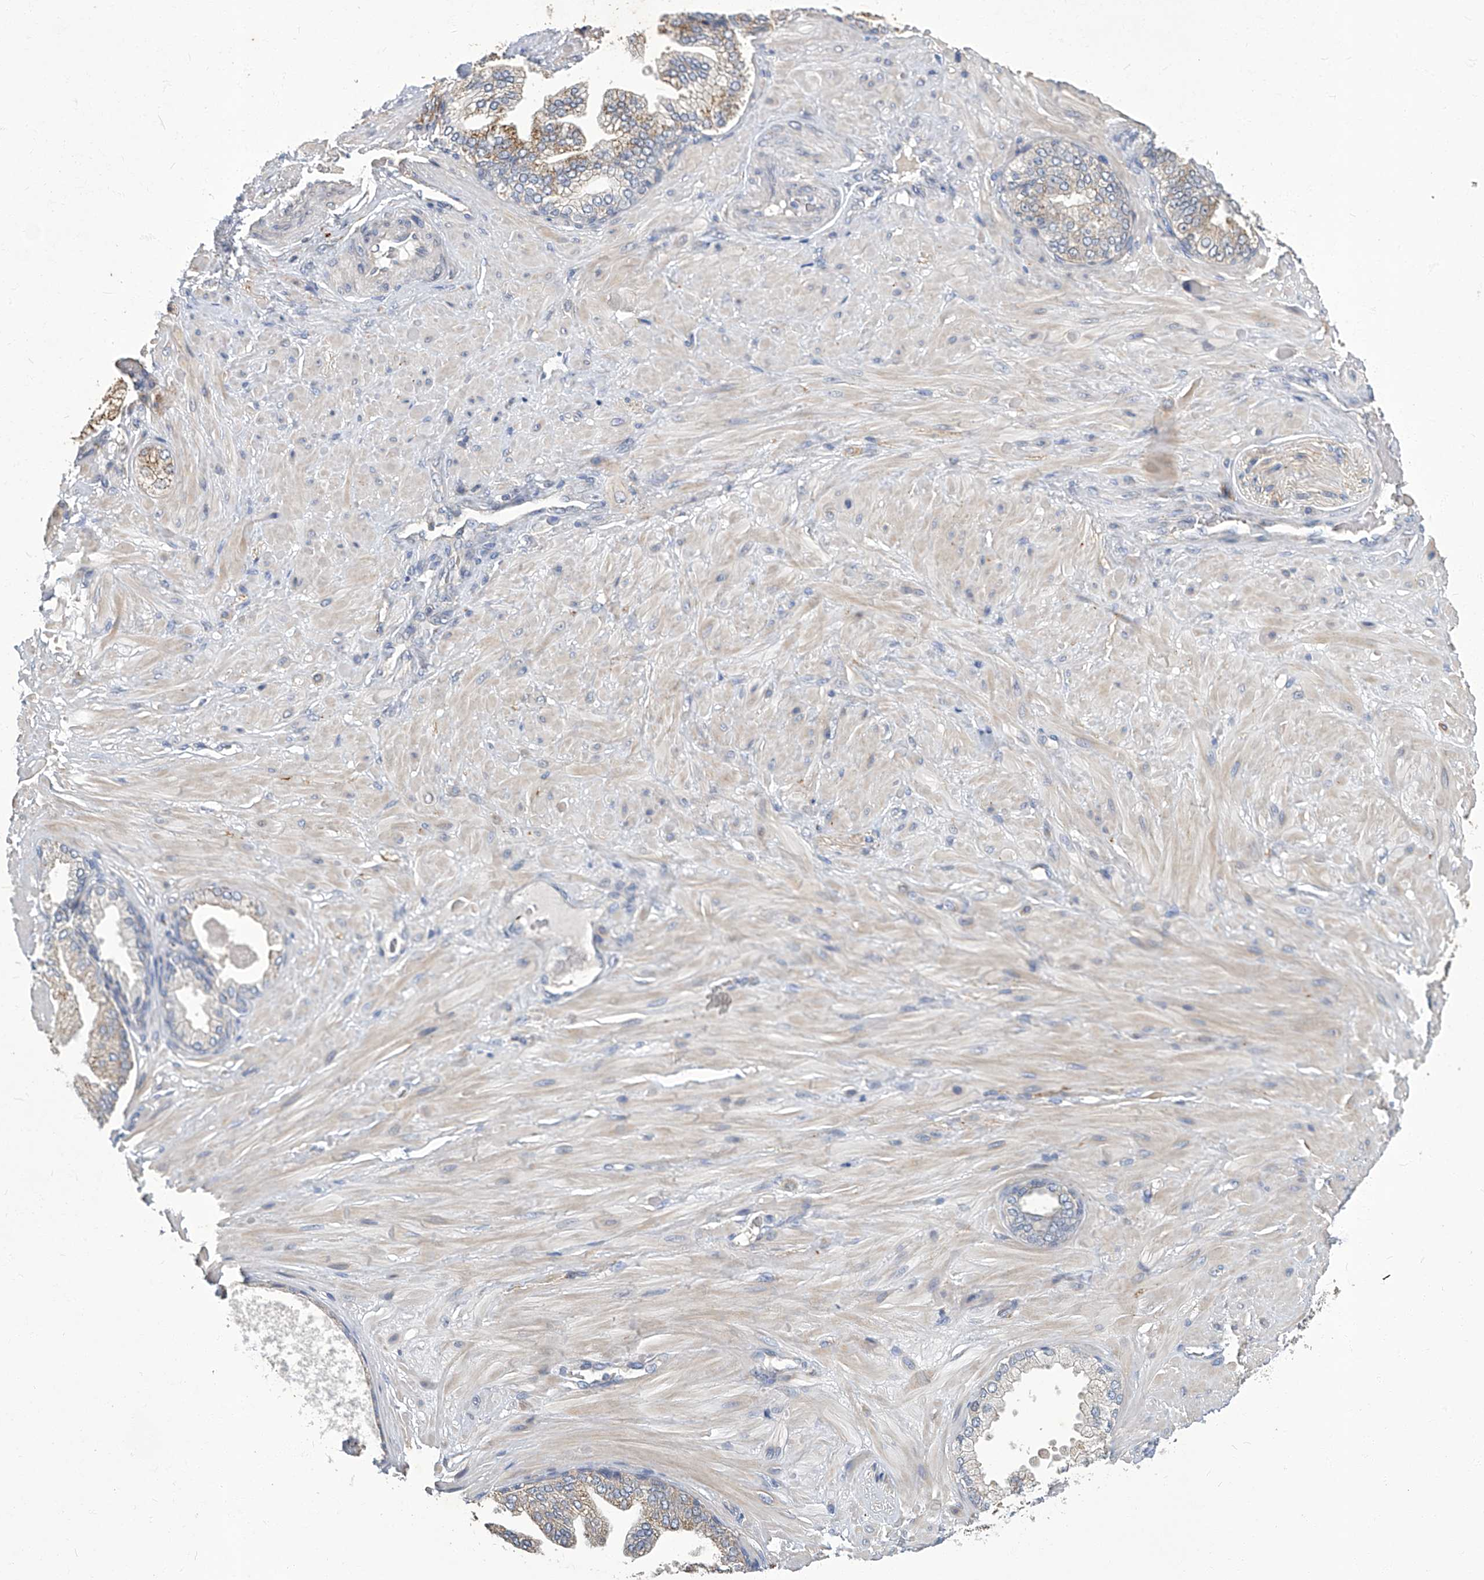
{"staining": {"intensity": "negative", "quantity": "none", "location": "none"}, "tissue": "adipose tissue", "cell_type": "Adipocytes", "image_type": "normal", "snomed": [{"axis": "morphology", "description": "Normal tissue, NOS"}, {"axis": "morphology", "description": "Adenocarcinoma, Low grade"}, {"axis": "topography", "description": "Prostate"}, {"axis": "topography", "description": "Peripheral nerve tissue"}], "caption": "High magnification brightfield microscopy of benign adipose tissue stained with DAB (brown) and counterstained with hematoxylin (blue): adipocytes show no significant expression. The staining was performed using DAB to visualize the protein expression in brown, while the nuclei were stained in blue with hematoxylin (Magnification: 20x).", "gene": "TGFBR1", "patient": {"sex": "male", "age": 63}}